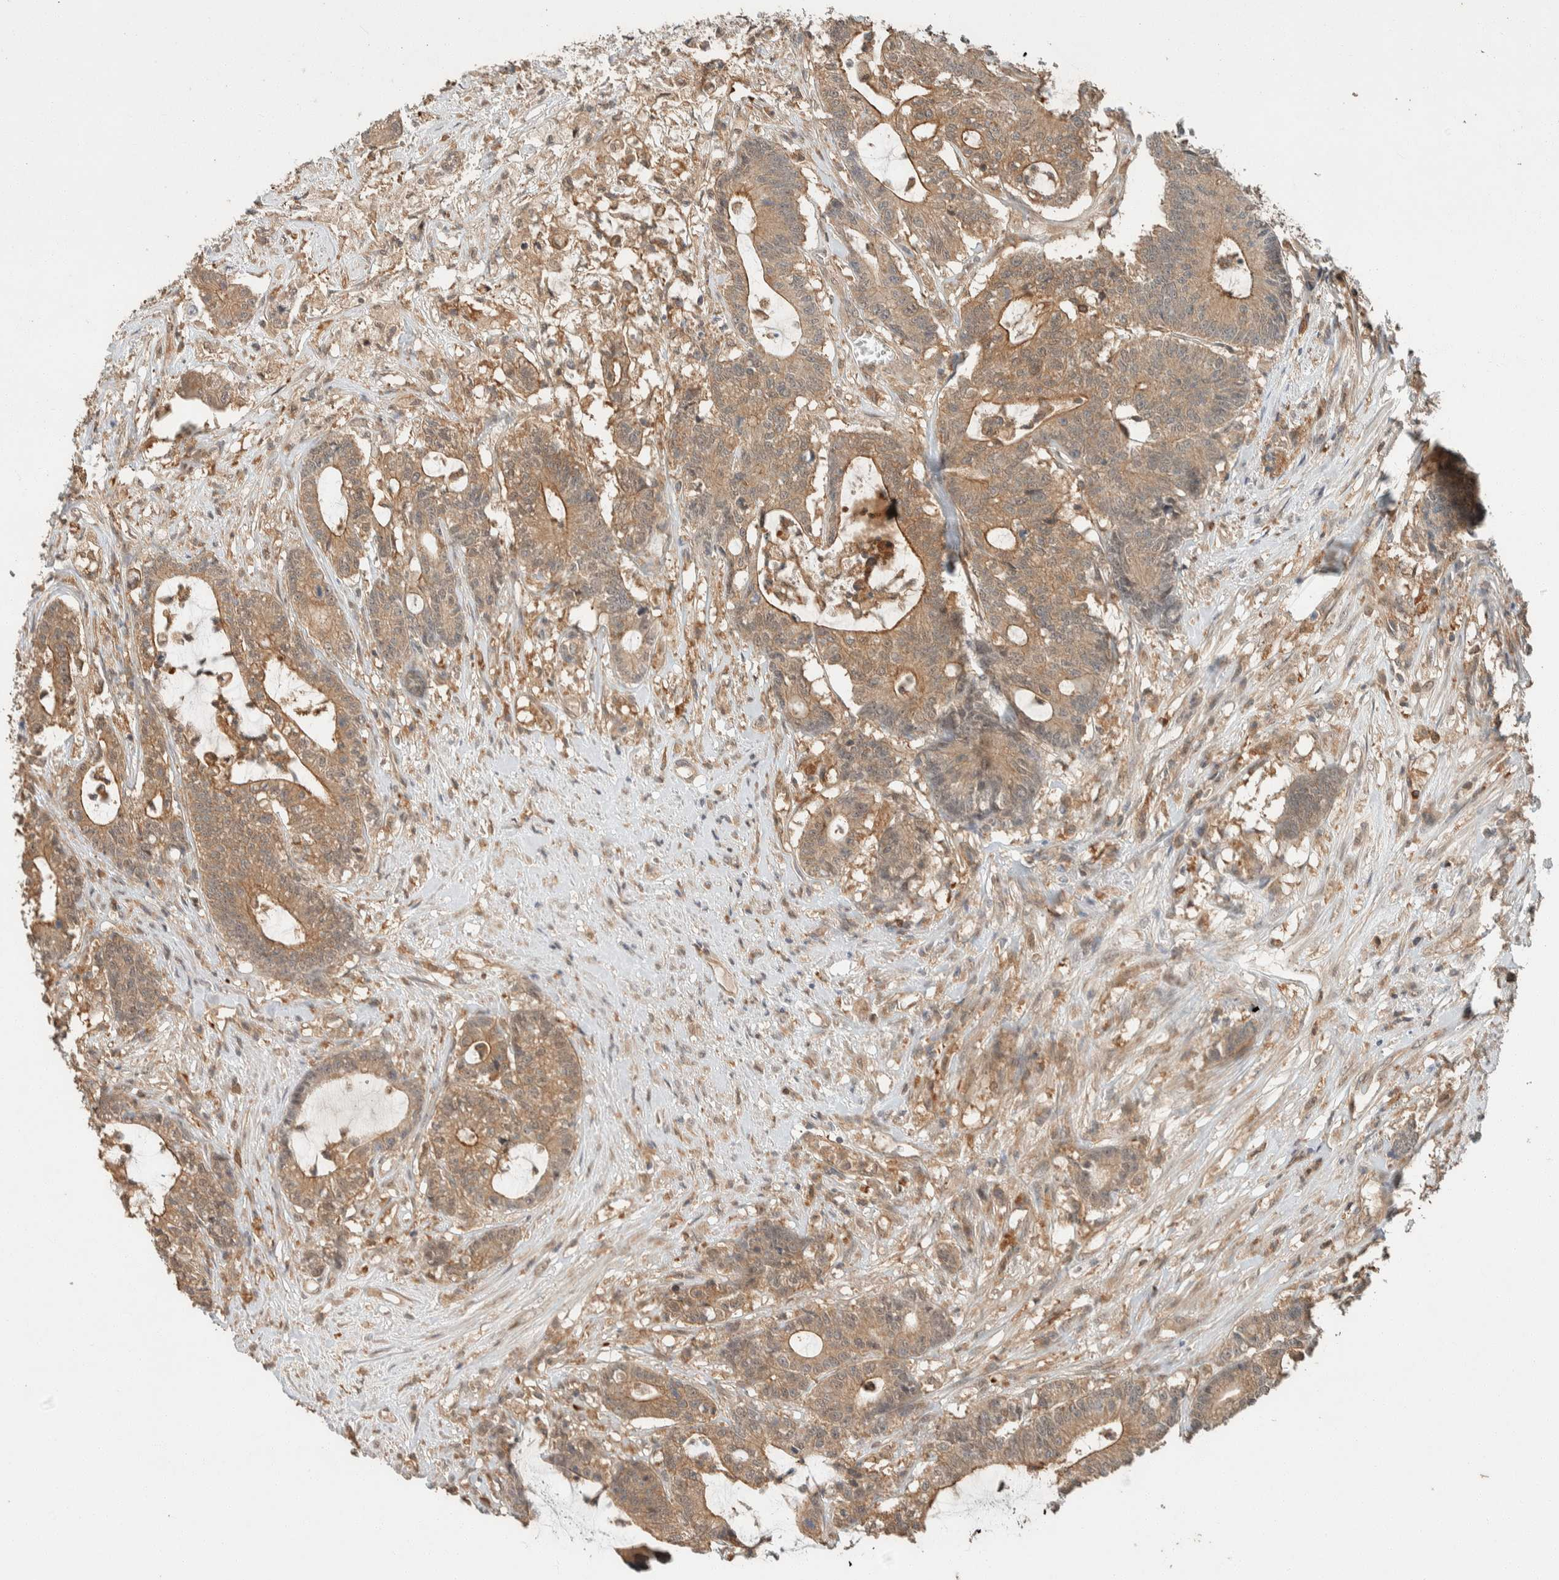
{"staining": {"intensity": "moderate", "quantity": ">75%", "location": "cytoplasmic/membranous"}, "tissue": "colorectal cancer", "cell_type": "Tumor cells", "image_type": "cancer", "snomed": [{"axis": "morphology", "description": "Adenocarcinoma, NOS"}, {"axis": "topography", "description": "Colon"}], "caption": "High-magnification brightfield microscopy of adenocarcinoma (colorectal) stained with DAB (brown) and counterstained with hematoxylin (blue). tumor cells exhibit moderate cytoplasmic/membranous staining is appreciated in approximately>75% of cells.", "gene": "ZNF567", "patient": {"sex": "female", "age": 84}}